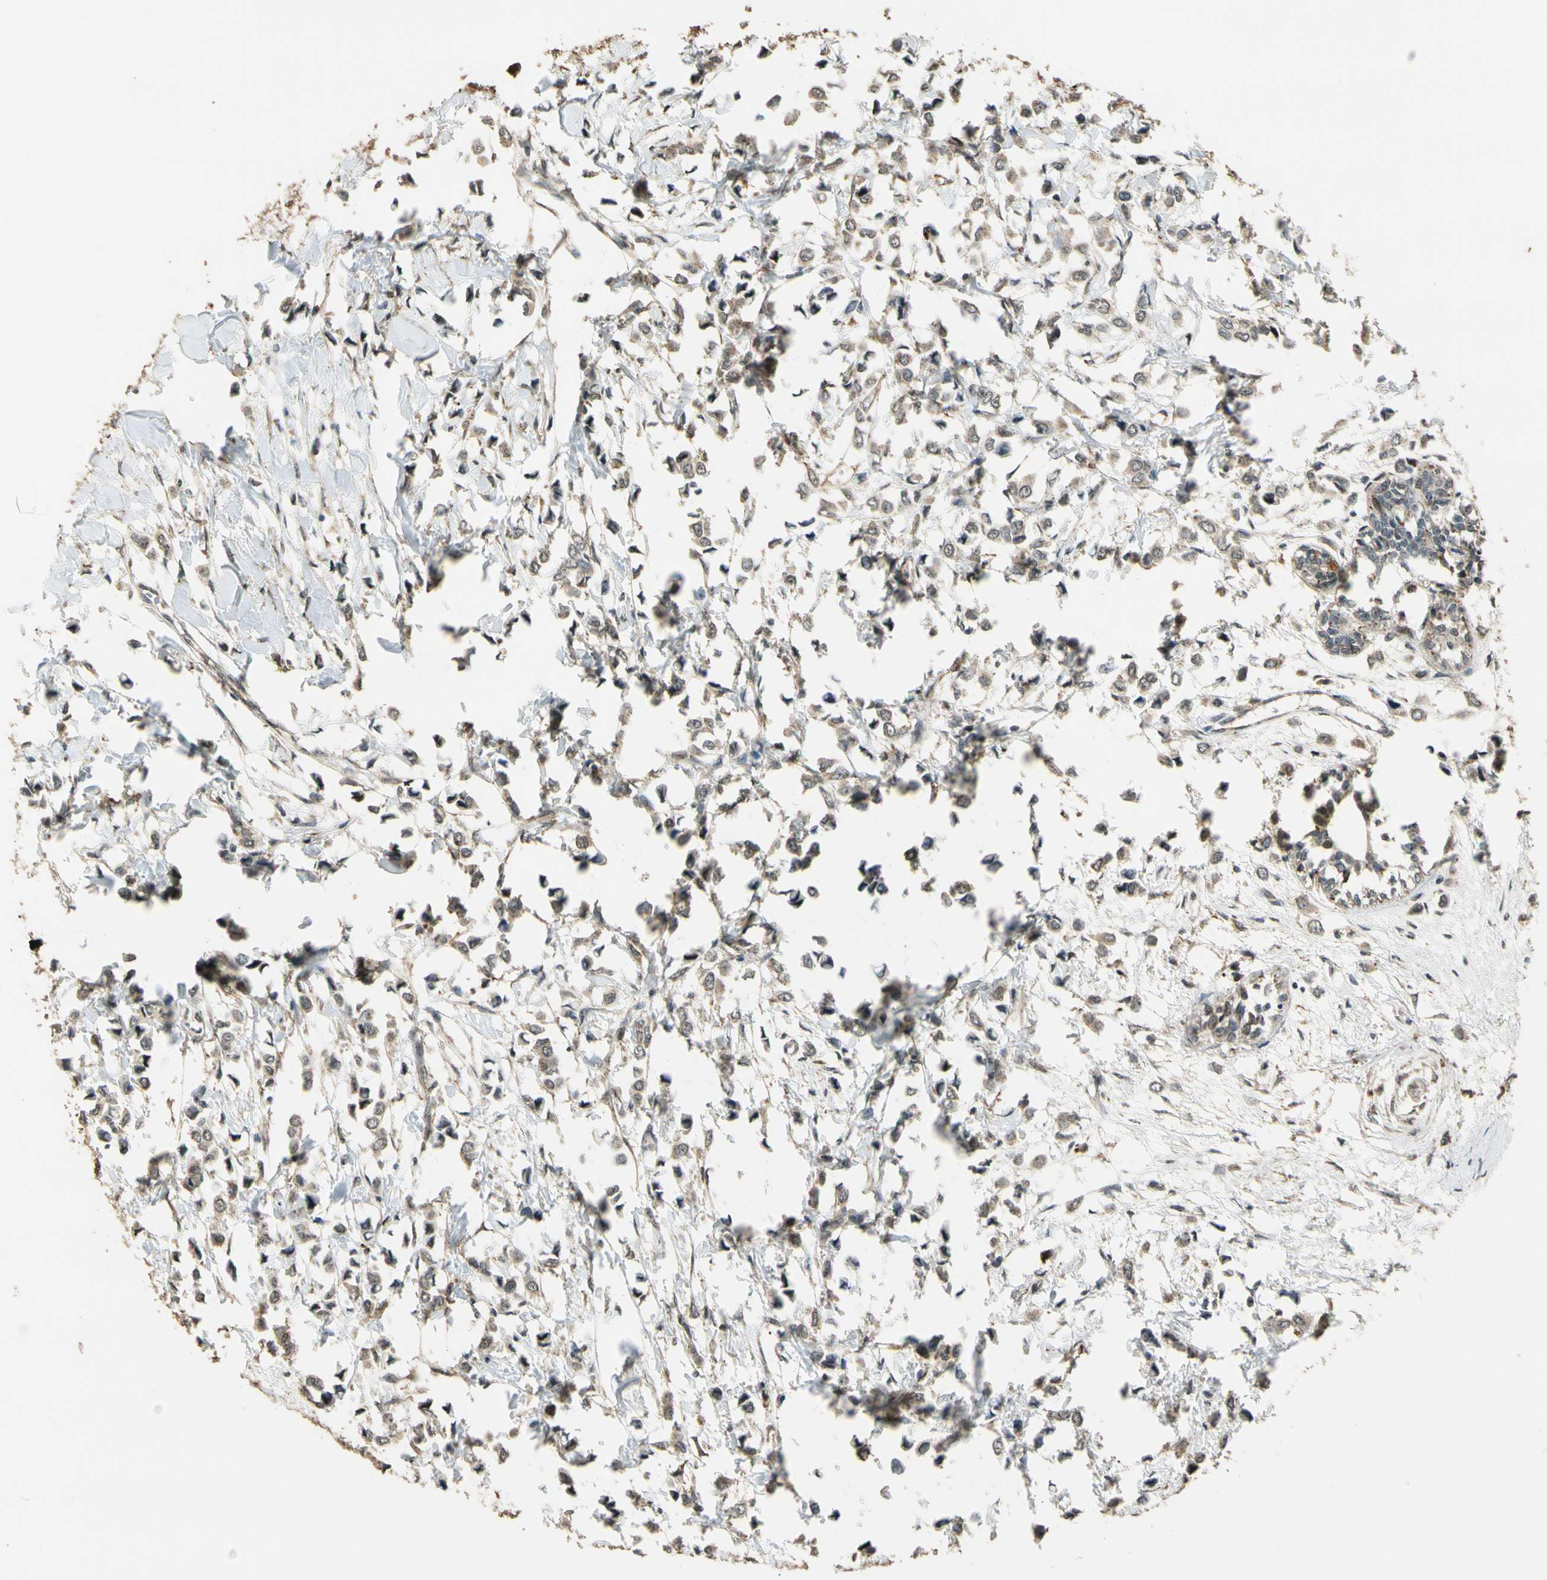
{"staining": {"intensity": "weak", "quantity": ">75%", "location": "cytoplasmic/membranous"}, "tissue": "breast cancer", "cell_type": "Tumor cells", "image_type": "cancer", "snomed": [{"axis": "morphology", "description": "Lobular carcinoma"}, {"axis": "topography", "description": "Breast"}], "caption": "A low amount of weak cytoplasmic/membranous positivity is appreciated in about >75% of tumor cells in breast lobular carcinoma tissue. (DAB (3,3'-diaminobenzidine) IHC, brown staining for protein, blue staining for nuclei).", "gene": "LAMTOR1", "patient": {"sex": "female", "age": 51}}